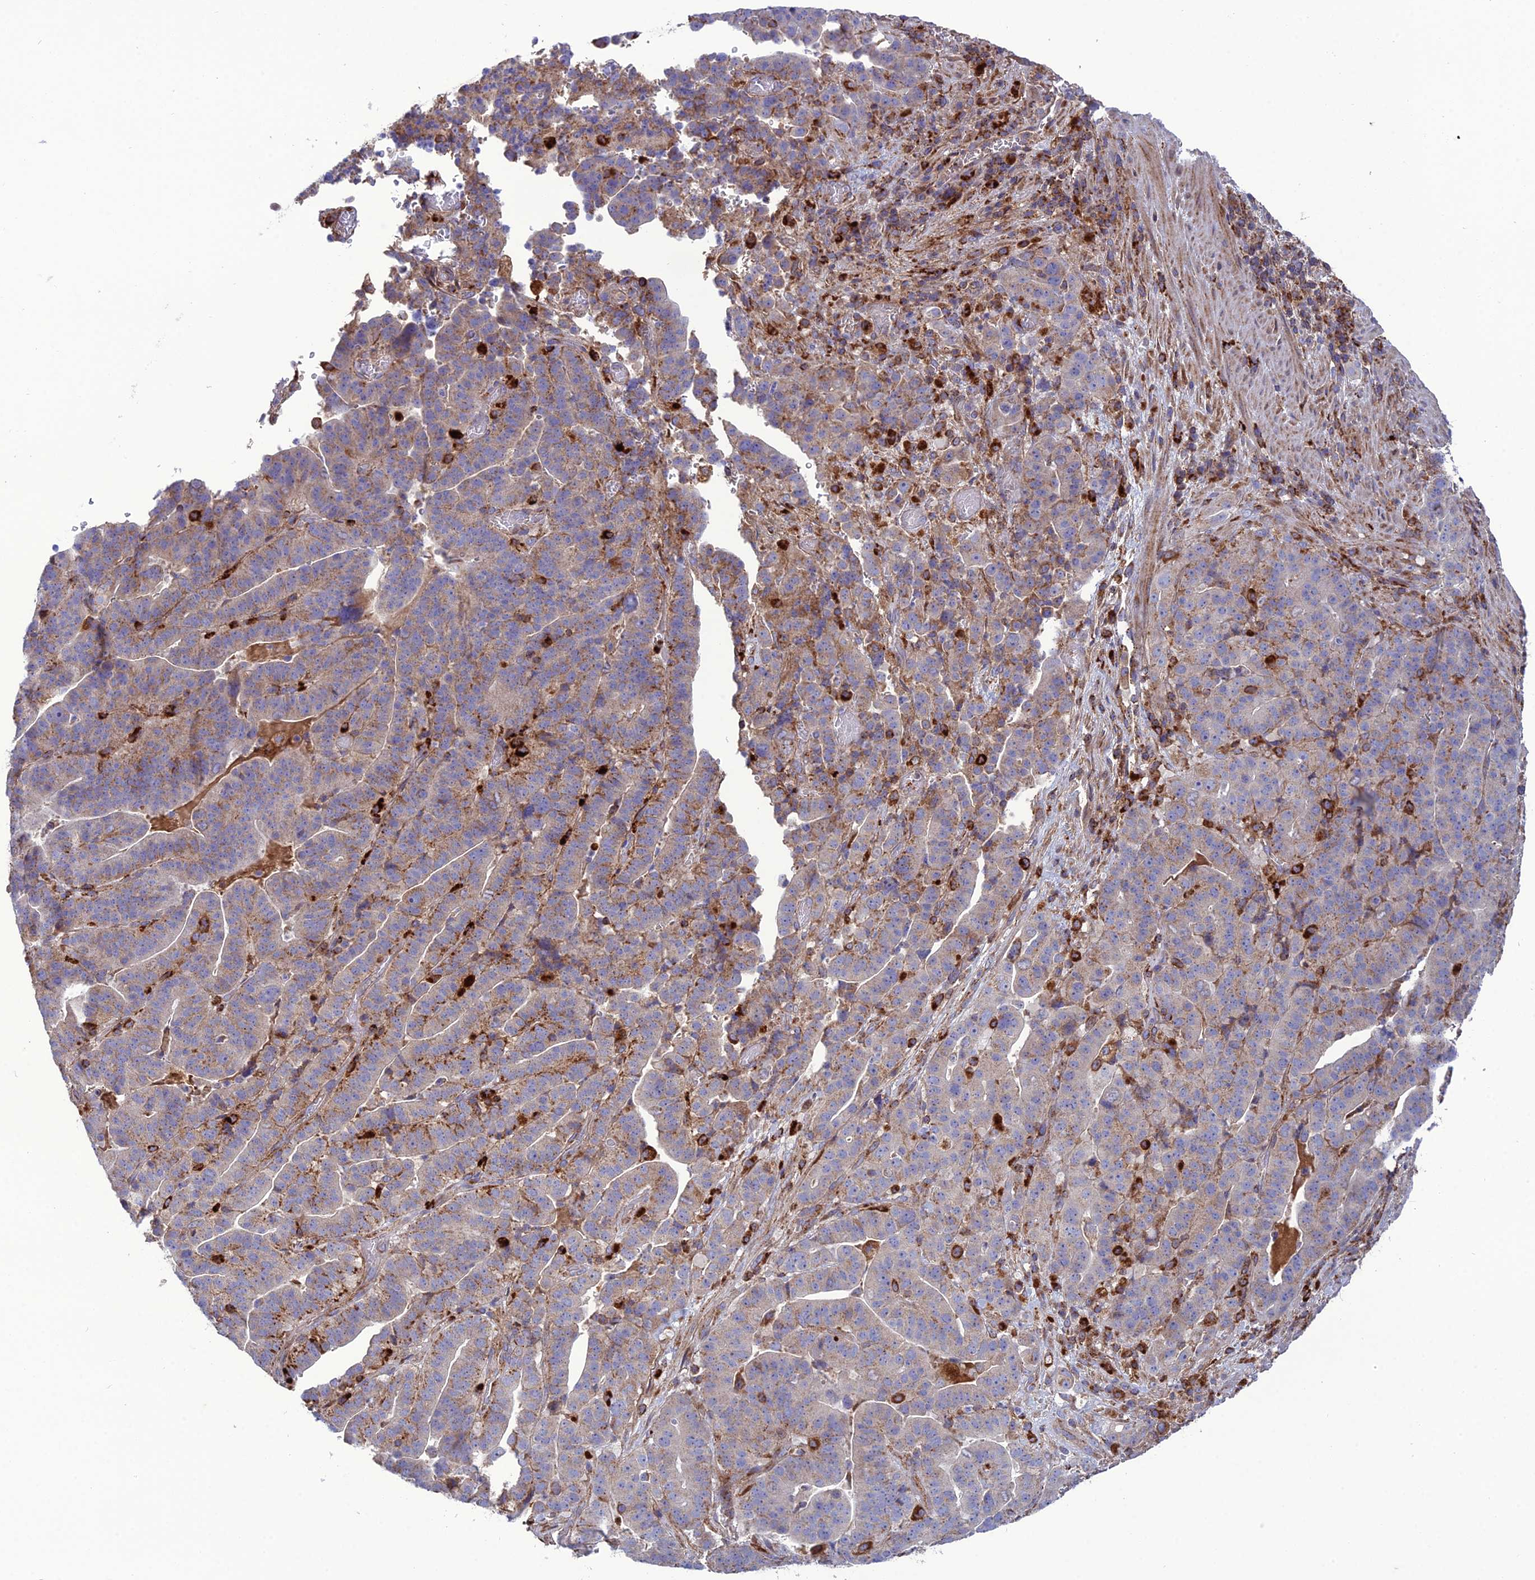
{"staining": {"intensity": "weak", "quantity": "25%-75%", "location": "cytoplasmic/membranous"}, "tissue": "stomach cancer", "cell_type": "Tumor cells", "image_type": "cancer", "snomed": [{"axis": "morphology", "description": "Adenocarcinoma, NOS"}, {"axis": "topography", "description": "Stomach"}], "caption": "A low amount of weak cytoplasmic/membranous staining is present in about 25%-75% of tumor cells in adenocarcinoma (stomach) tissue.", "gene": "LNPEP", "patient": {"sex": "male", "age": 48}}